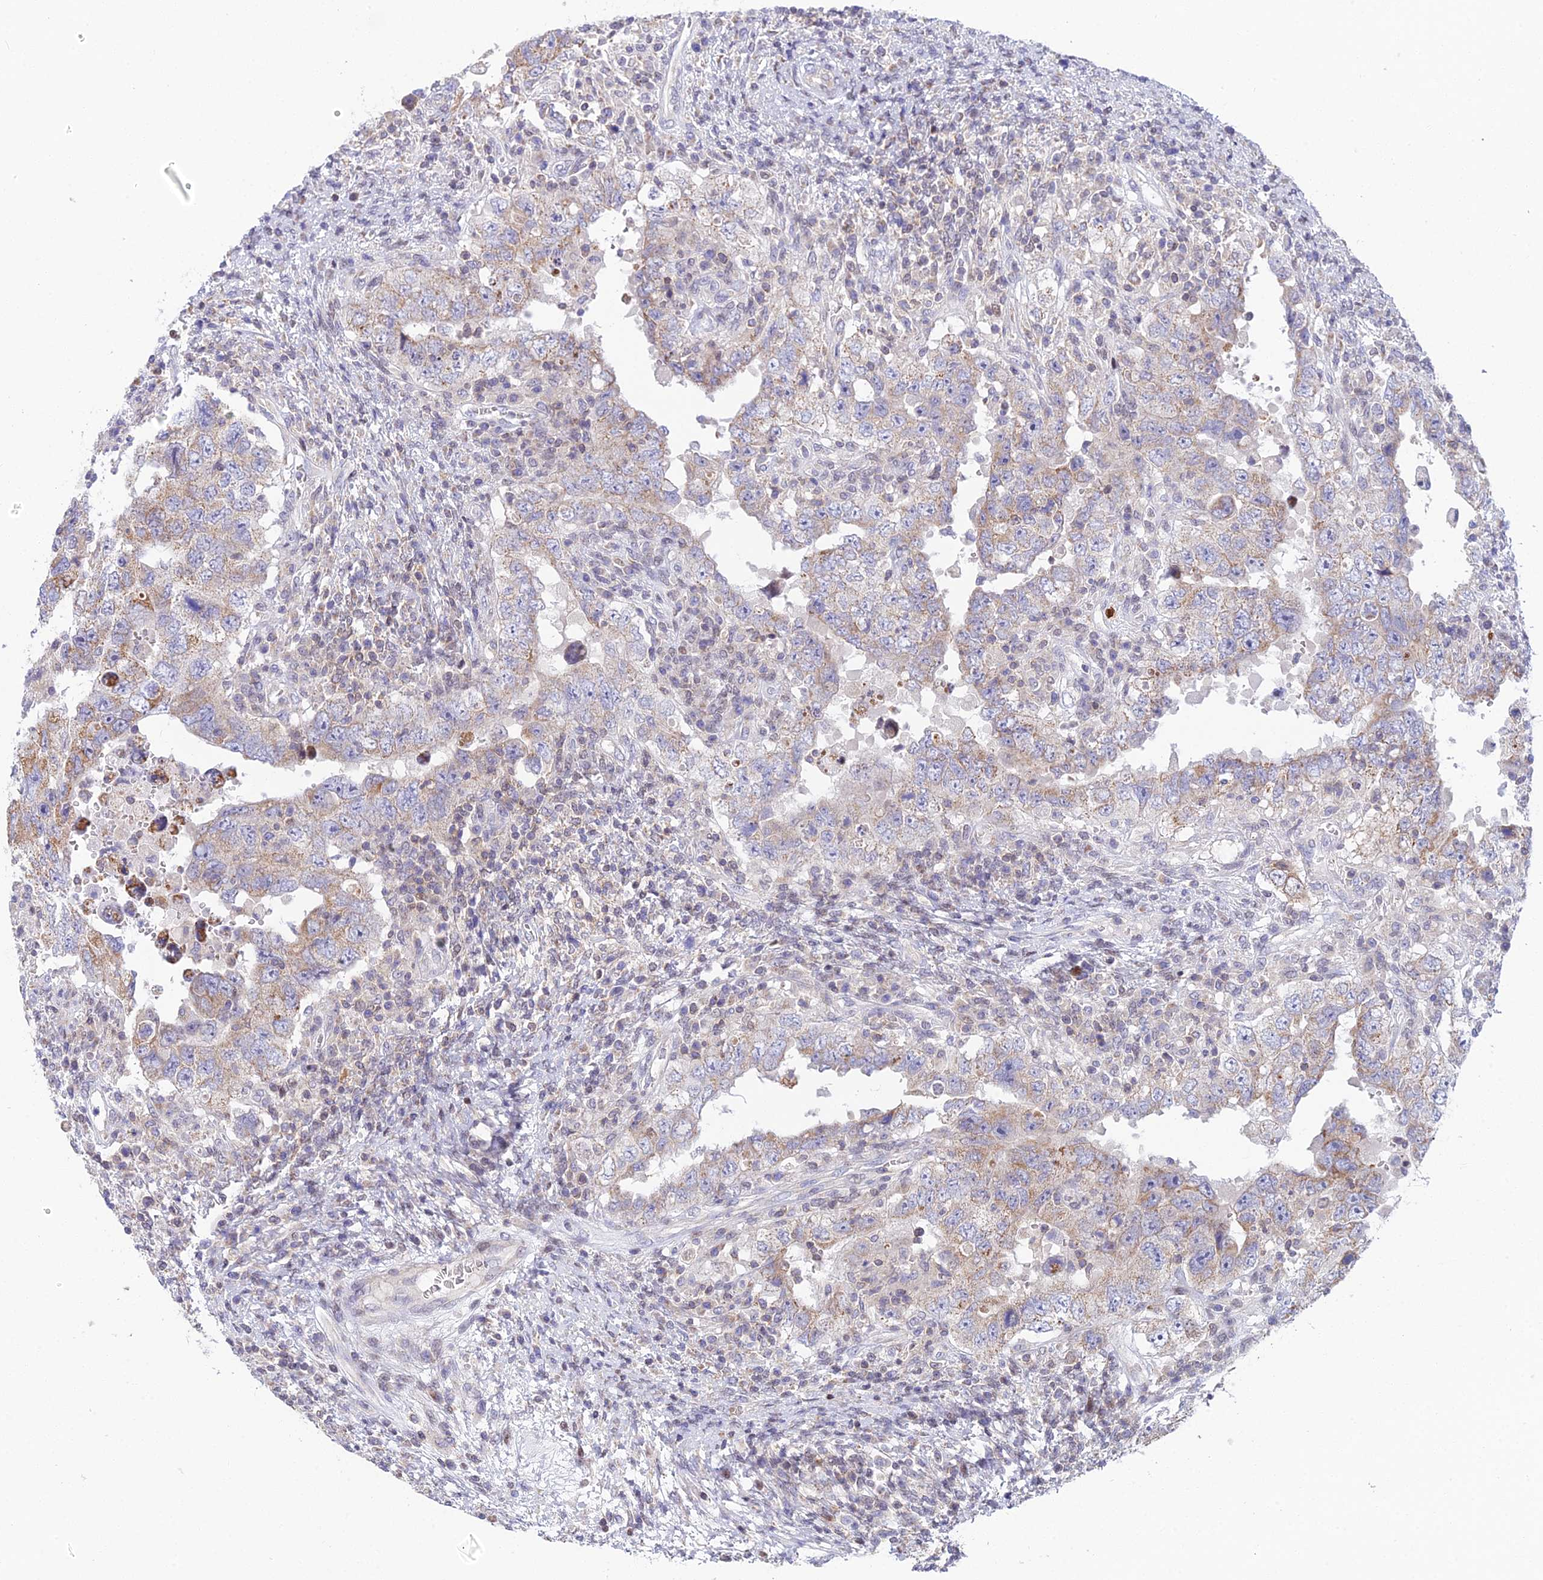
{"staining": {"intensity": "weak", "quantity": "25%-75%", "location": "cytoplasmic/membranous"}, "tissue": "testis cancer", "cell_type": "Tumor cells", "image_type": "cancer", "snomed": [{"axis": "morphology", "description": "Carcinoma, Embryonal, NOS"}, {"axis": "topography", "description": "Testis"}], "caption": "Weak cytoplasmic/membranous protein positivity is seen in about 25%-75% of tumor cells in testis cancer (embryonal carcinoma).", "gene": "ELOA2", "patient": {"sex": "male", "age": 26}}